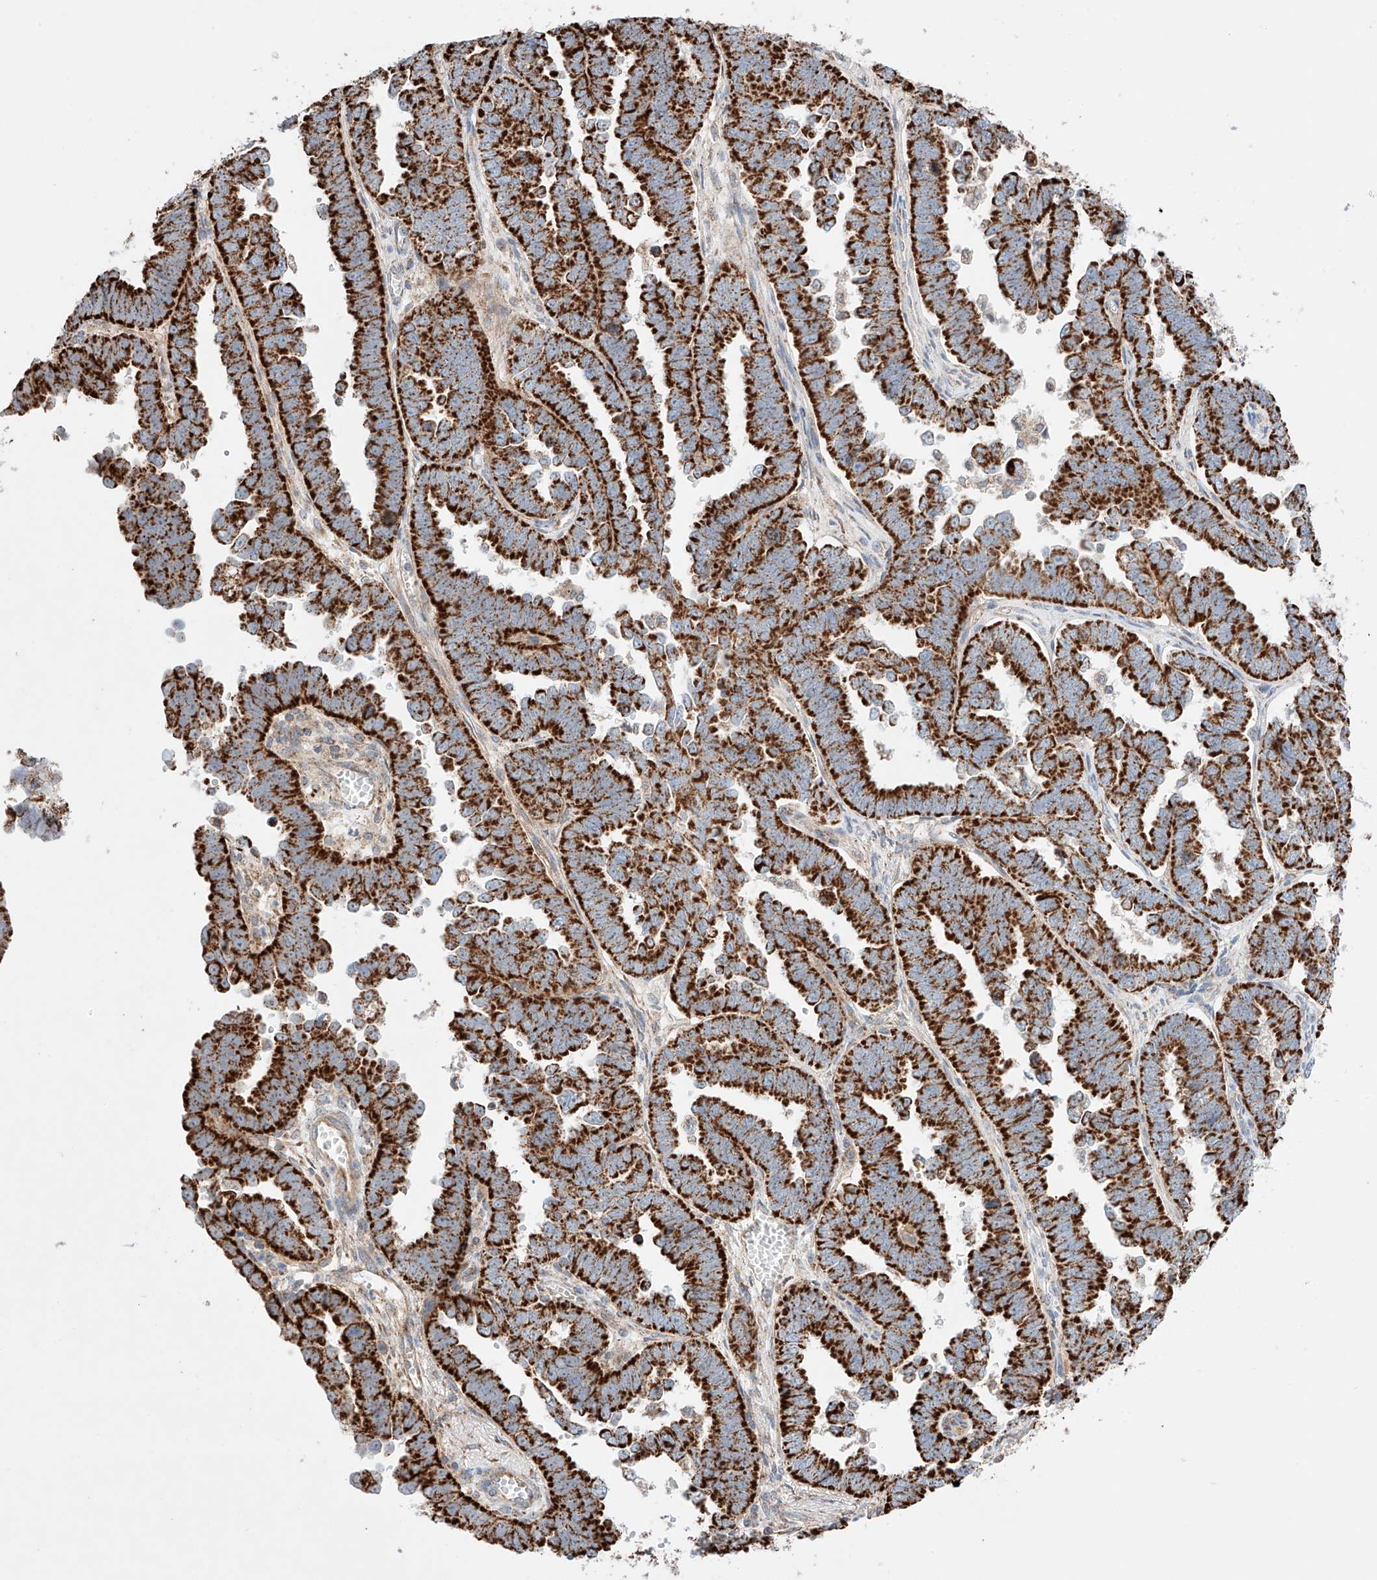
{"staining": {"intensity": "strong", "quantity": ">75%", "location": "cytoplasmic/membranous"}, "tissue": "endometrial cancer", "cell_type": "Tumor cells", "image_type": "cancer", "snomed": [{"axis": "morphology", "description": "Adenocarcinoma, NOS"}, {"axis": "topography", "description": "Endometrium"}], "caption": "Protein staining shows strong cytoplasmic/membranous positivity in about >75% of tumor cells in endometrial cancer. The staining is performed using DAB (3,3'-diaminobenzidine) brown chromogen to label protein expression. The nuclei are counter-stained blue using hematoxylin.", "gene": "KTI12", "patient": {"sex": "female", "age": 75}}